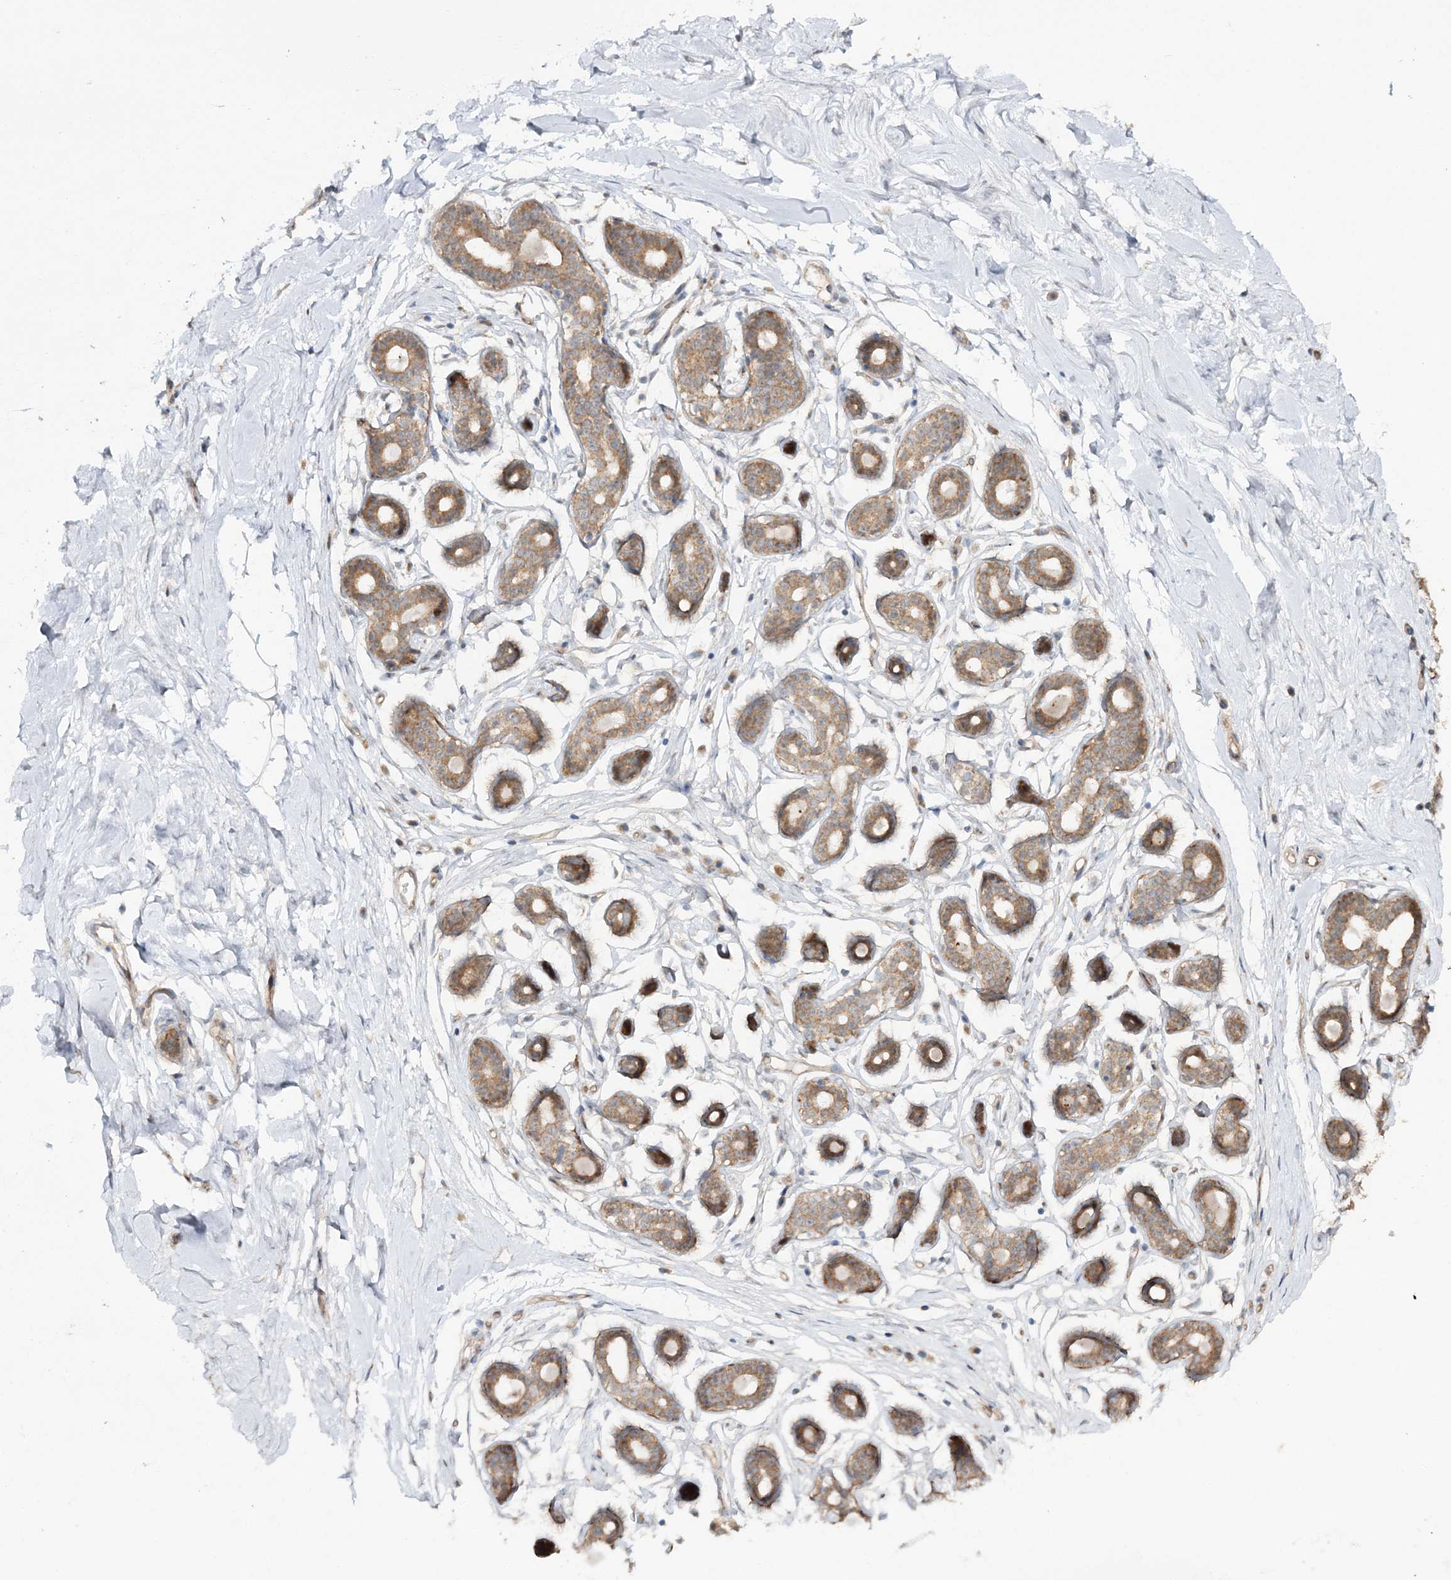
{"staining": {"intensity": "negative", "quantity": "none", "location": "none"}, "tissue": "breast", "cell_type": "Adipocytes", "image_type": "normal", "snomed": [{"axis": "morphology", "description": "Normal tissue, NOS"}, {"axis": "morphology", "description": "Adenoma, NOS"}, {"axis": "topography", "description": "Breast"}], "caption": "DAB (3,3'-diaminobenzidine) immunohistochemical staining of benign human breast demonstrates no significant staining in adipocytes. (Immunohistochemistry, brightfield microscopy, high magnification).", "gene": "MOCS2", "patient": {"sex": "female", "age": 23}}